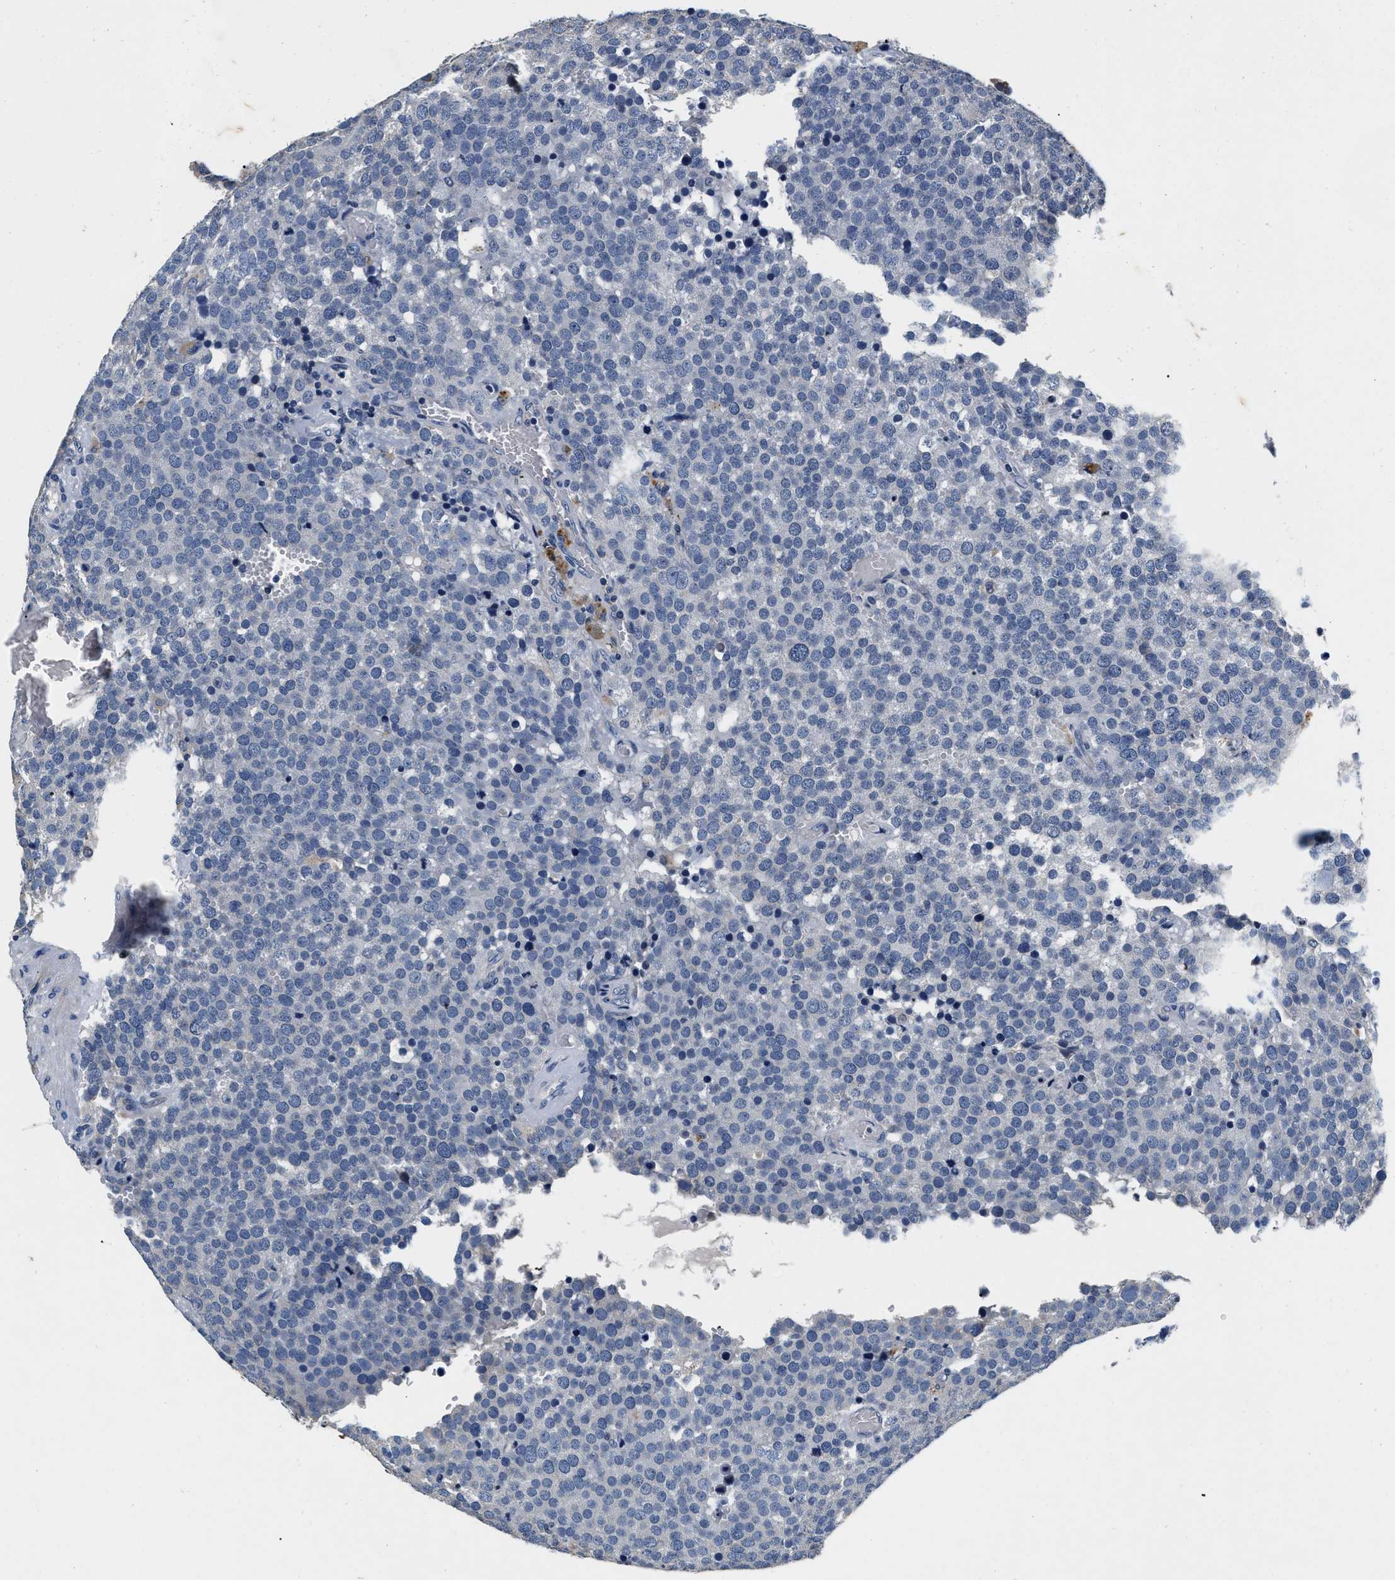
{"staining": {"intensity": "negative", "quantity": "none", "location": "none"}, "tissue": "testis cancer", "cell_type": "Tumor cells", "image_type": "cancer", "snomed": [{"axis": "morphology", "description": "Normal tissue, NOS"}, {"axis": "morphology", "description": "Seminoma, NOS"}, {"axis": "topography", "description": "Testis"}], "caption": "Tumor cells show no significant protein expression in testis seminoma.", "gene": "ABCG8", "patient": {"sex": "male", "age": 71}}